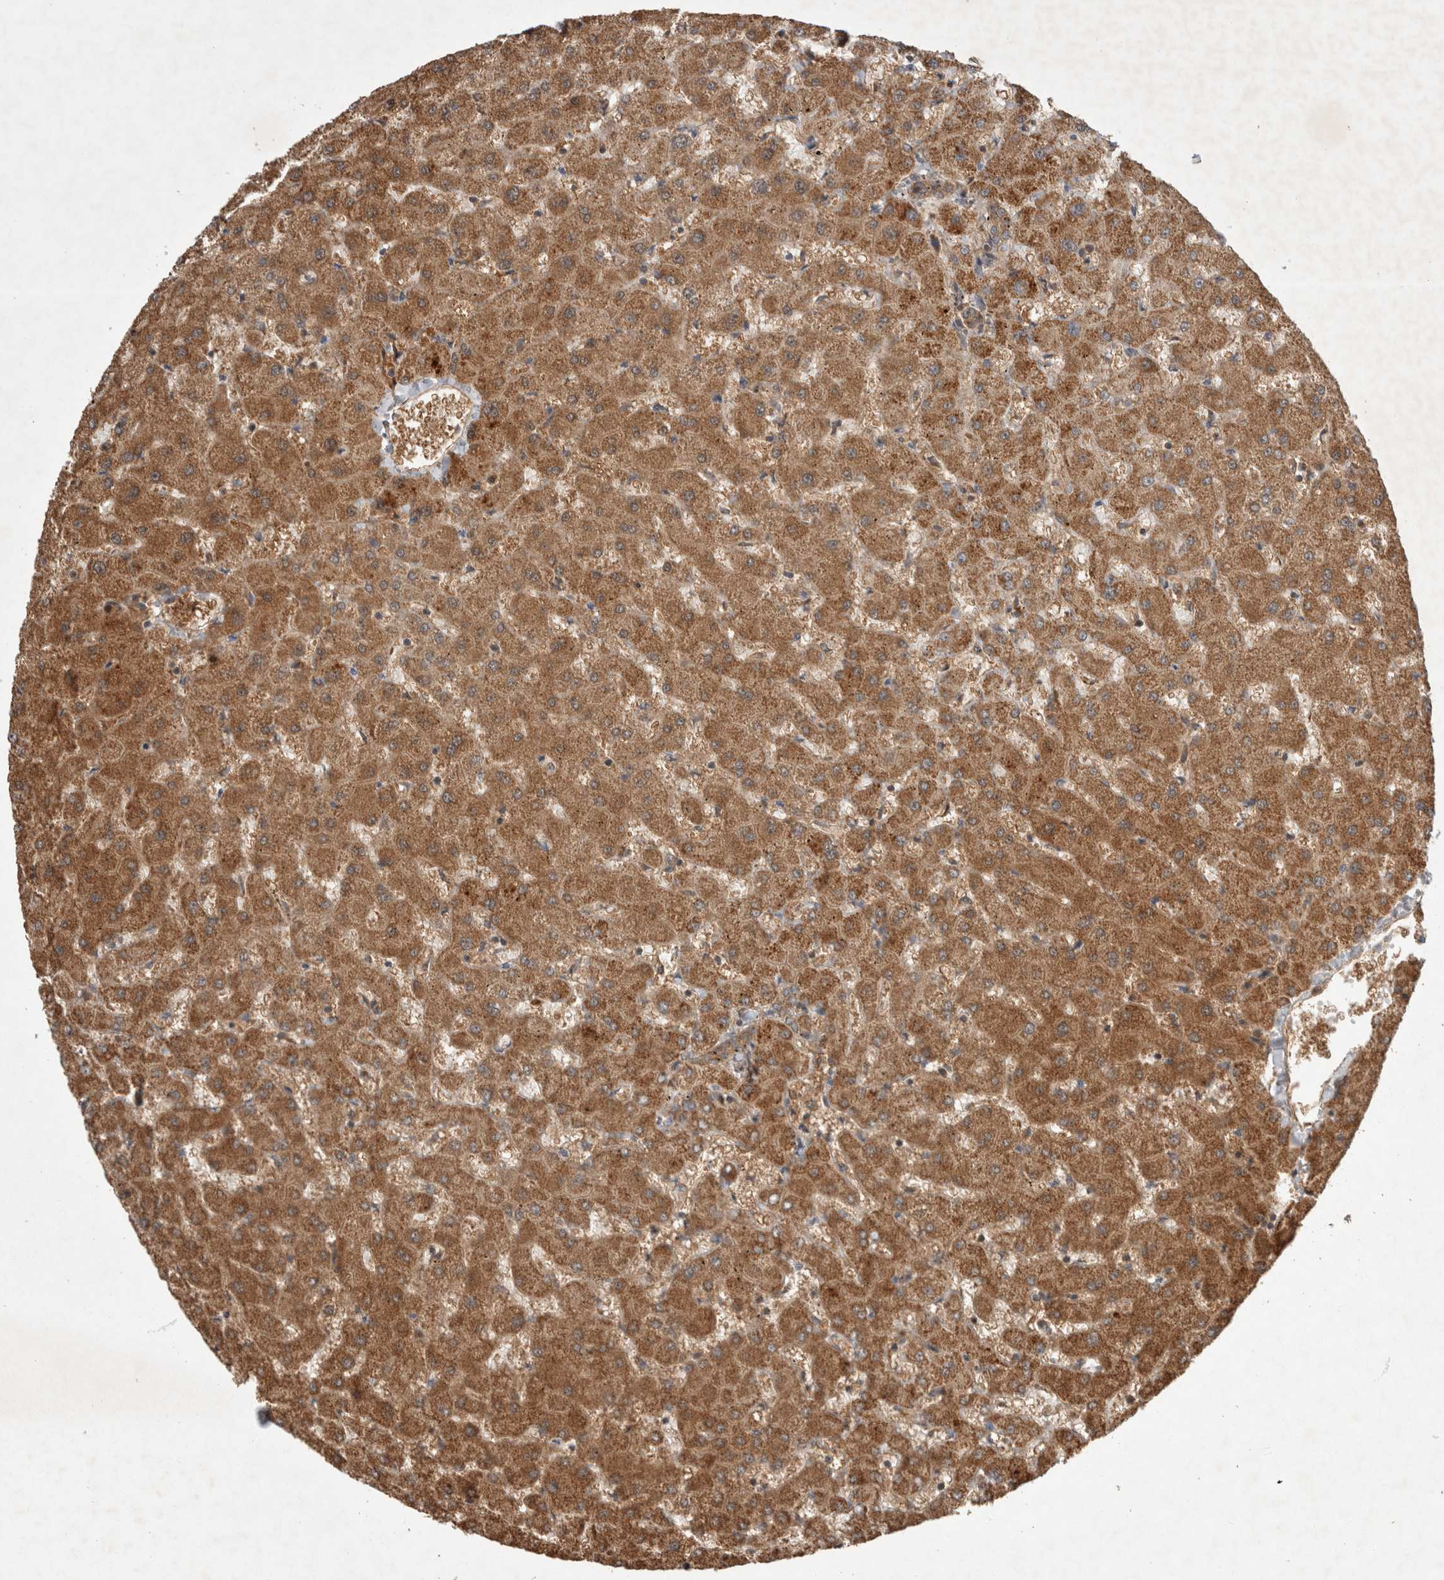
{"staining": {"intensity": "moderate", "quantity": ">75%", "location": "cytoplasmic/membranous"}, "tissue": "liver", "cell_type": "Cholangiocytes", "image_type": "normal", "snomed": [{"axis": "morphology", "description": "Normal tissue, NOS"}, {"axis": "topography", "description": "Liver"}], "caption": "A histopathology image of human liver stained for a protein shows moderate cytoplasmic/membranous brown staining in cholangiocytes.", "gene": "SERAC1", "patient": {"sex": "female", "age": 63}}